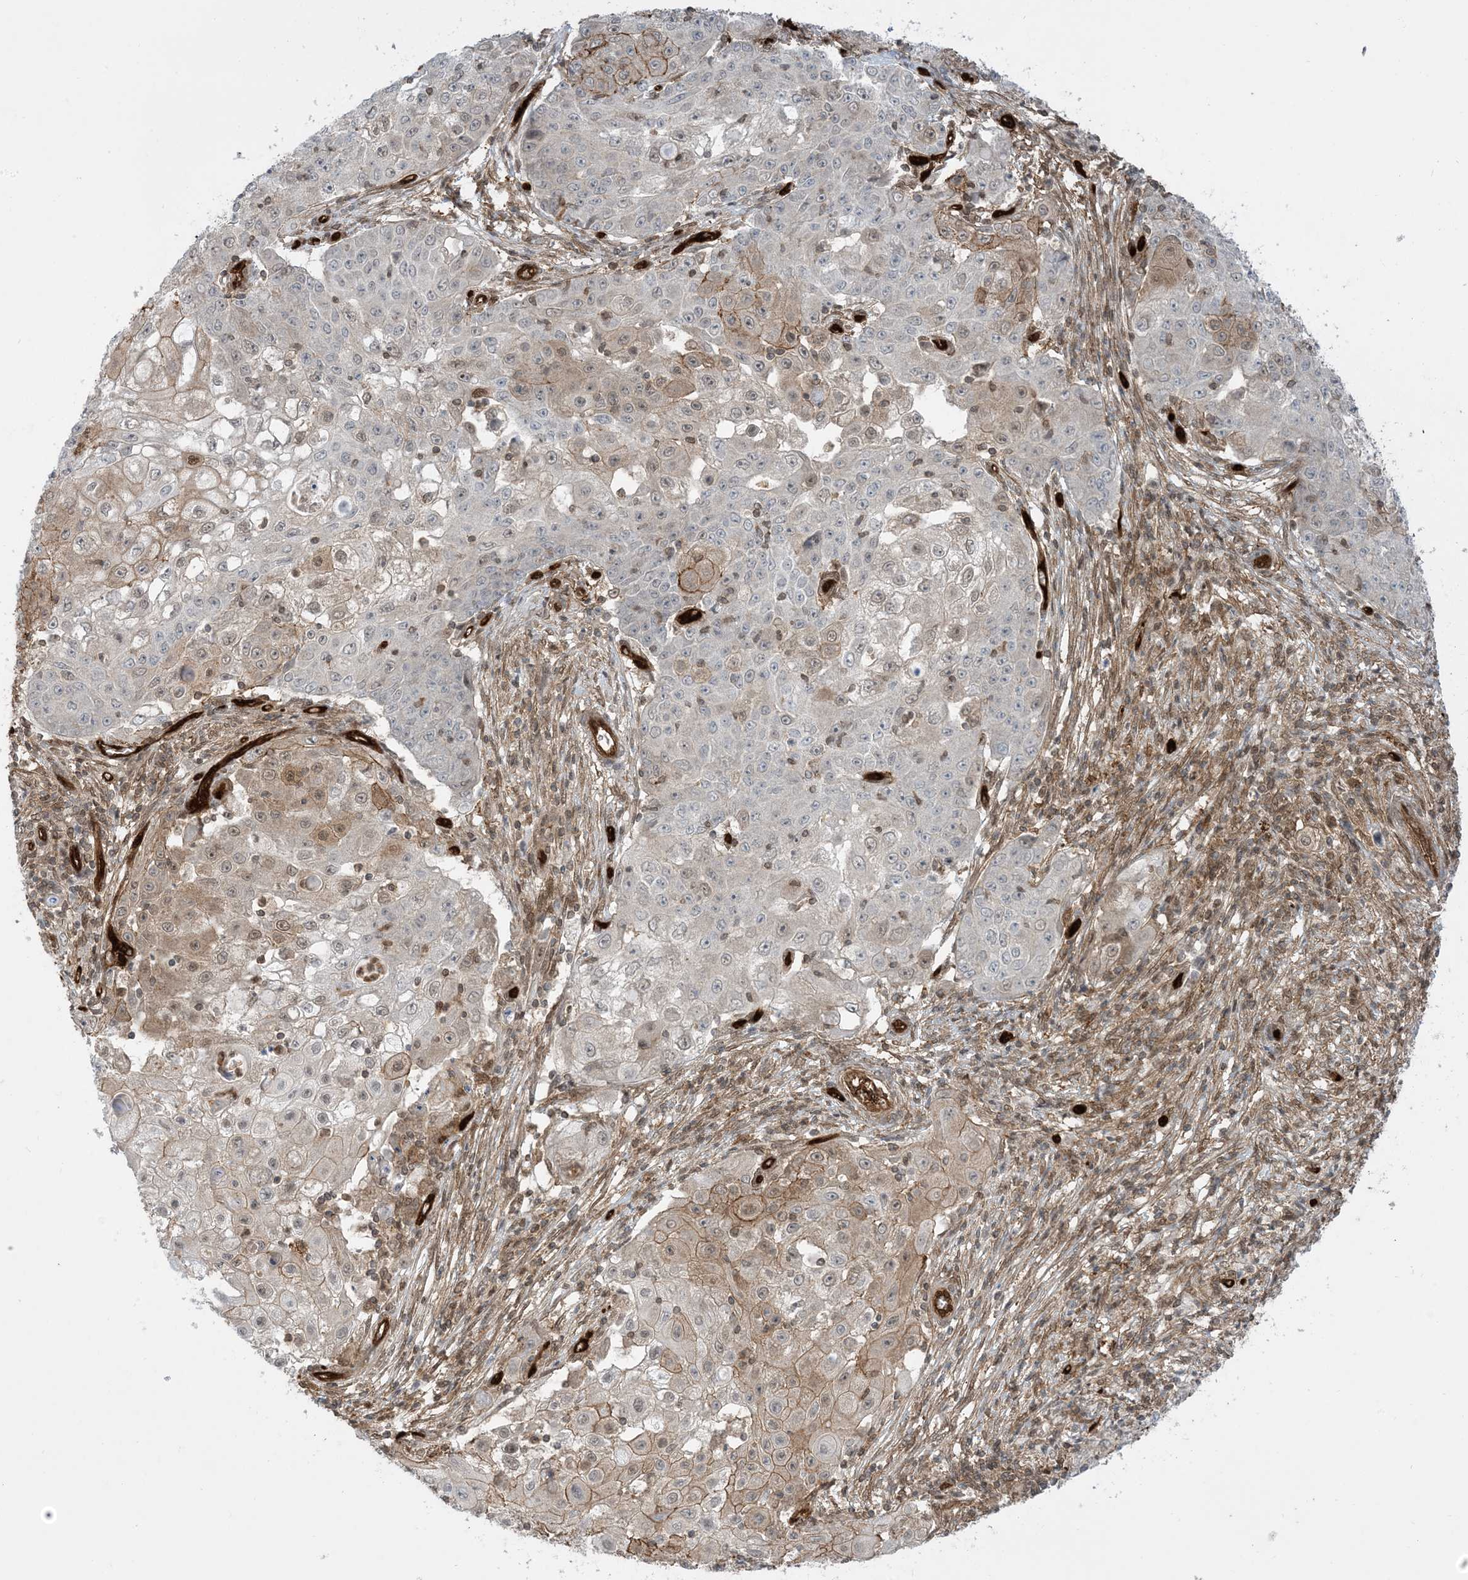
{"staining": {"intensity": "moderate", "quantity": "25%-75%", "location": "cytoplasmic/membranous"}, "tissue": "ovarian cancer", "cell_type": "Tumor cells", "image_type": "cancer", "snomed": [{"axis": "morphology", "description": "Carcinoma, endometroid"}, {"axis": "topography", "description": "Ovary"}], "caption": "Human ovarian endometroid carcinoma stained for a protein (brown) reveals moderate cytoplasmic/membranous positive staining in about 25%-75% of tumor cells.", "gene": "PPM1F", "patient": {"sex": "female", "age": 42}}